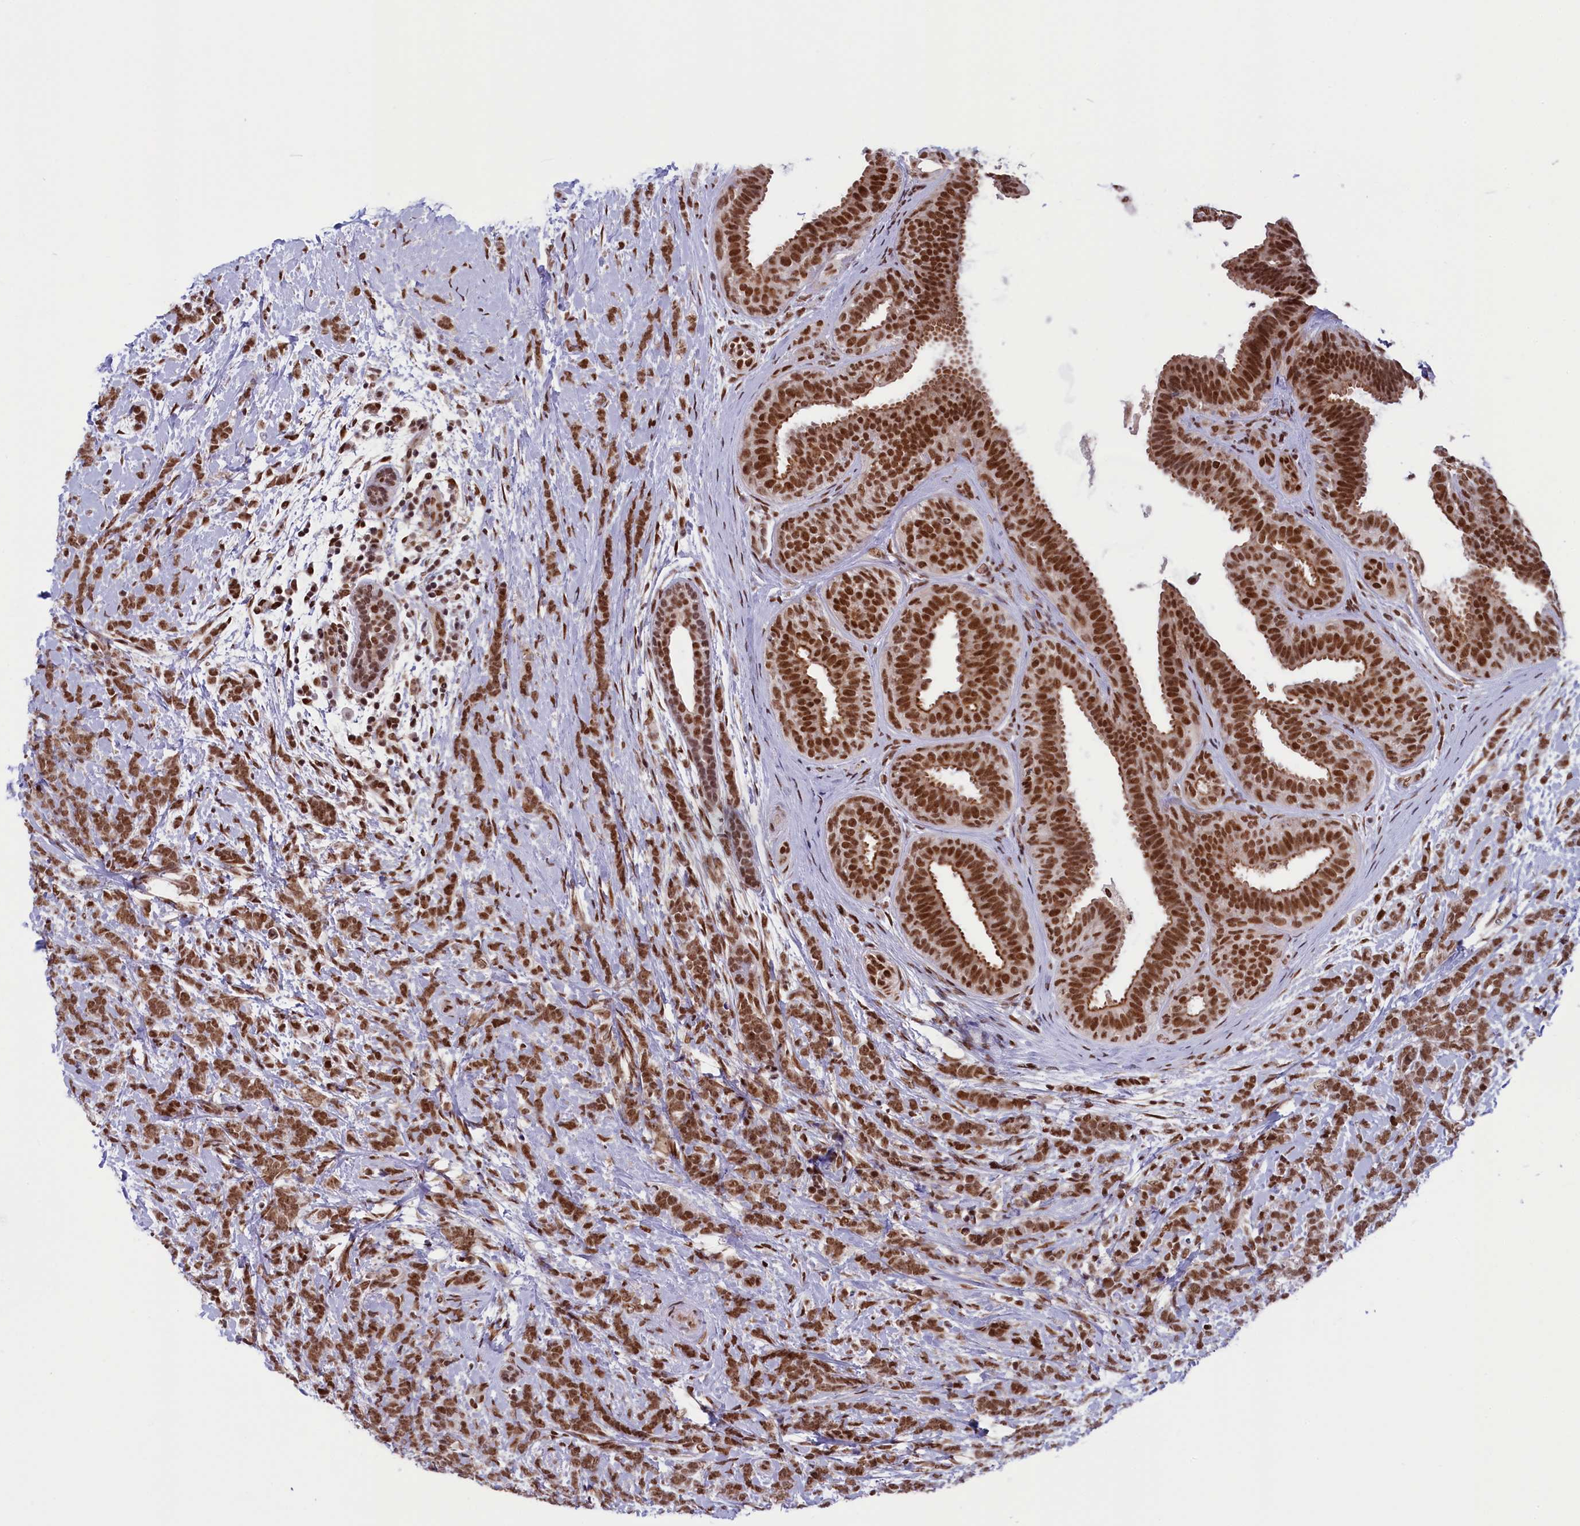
{"staining": {"intensity": "moderate", "quantity": ">75%", "location": "nuclear"}, "tissue": "breast cancer", "cell_type": "Tumor cells", "image_type": "cancer", "snomed": [{"axis": "morphology", "description": "Lobular carcinoma"}, {"axis": "topography", "description": "Breast"}], "caption": "This photomicrograph exhibits immunohistochemistry (IHC) staining of human breast cancer (lobular carcinoma), with medium moderate nuclear expression in about >75% of tumor cells.", "gene": "MPHOSPH8", "patient": {"sex": "female", "age": 58}}